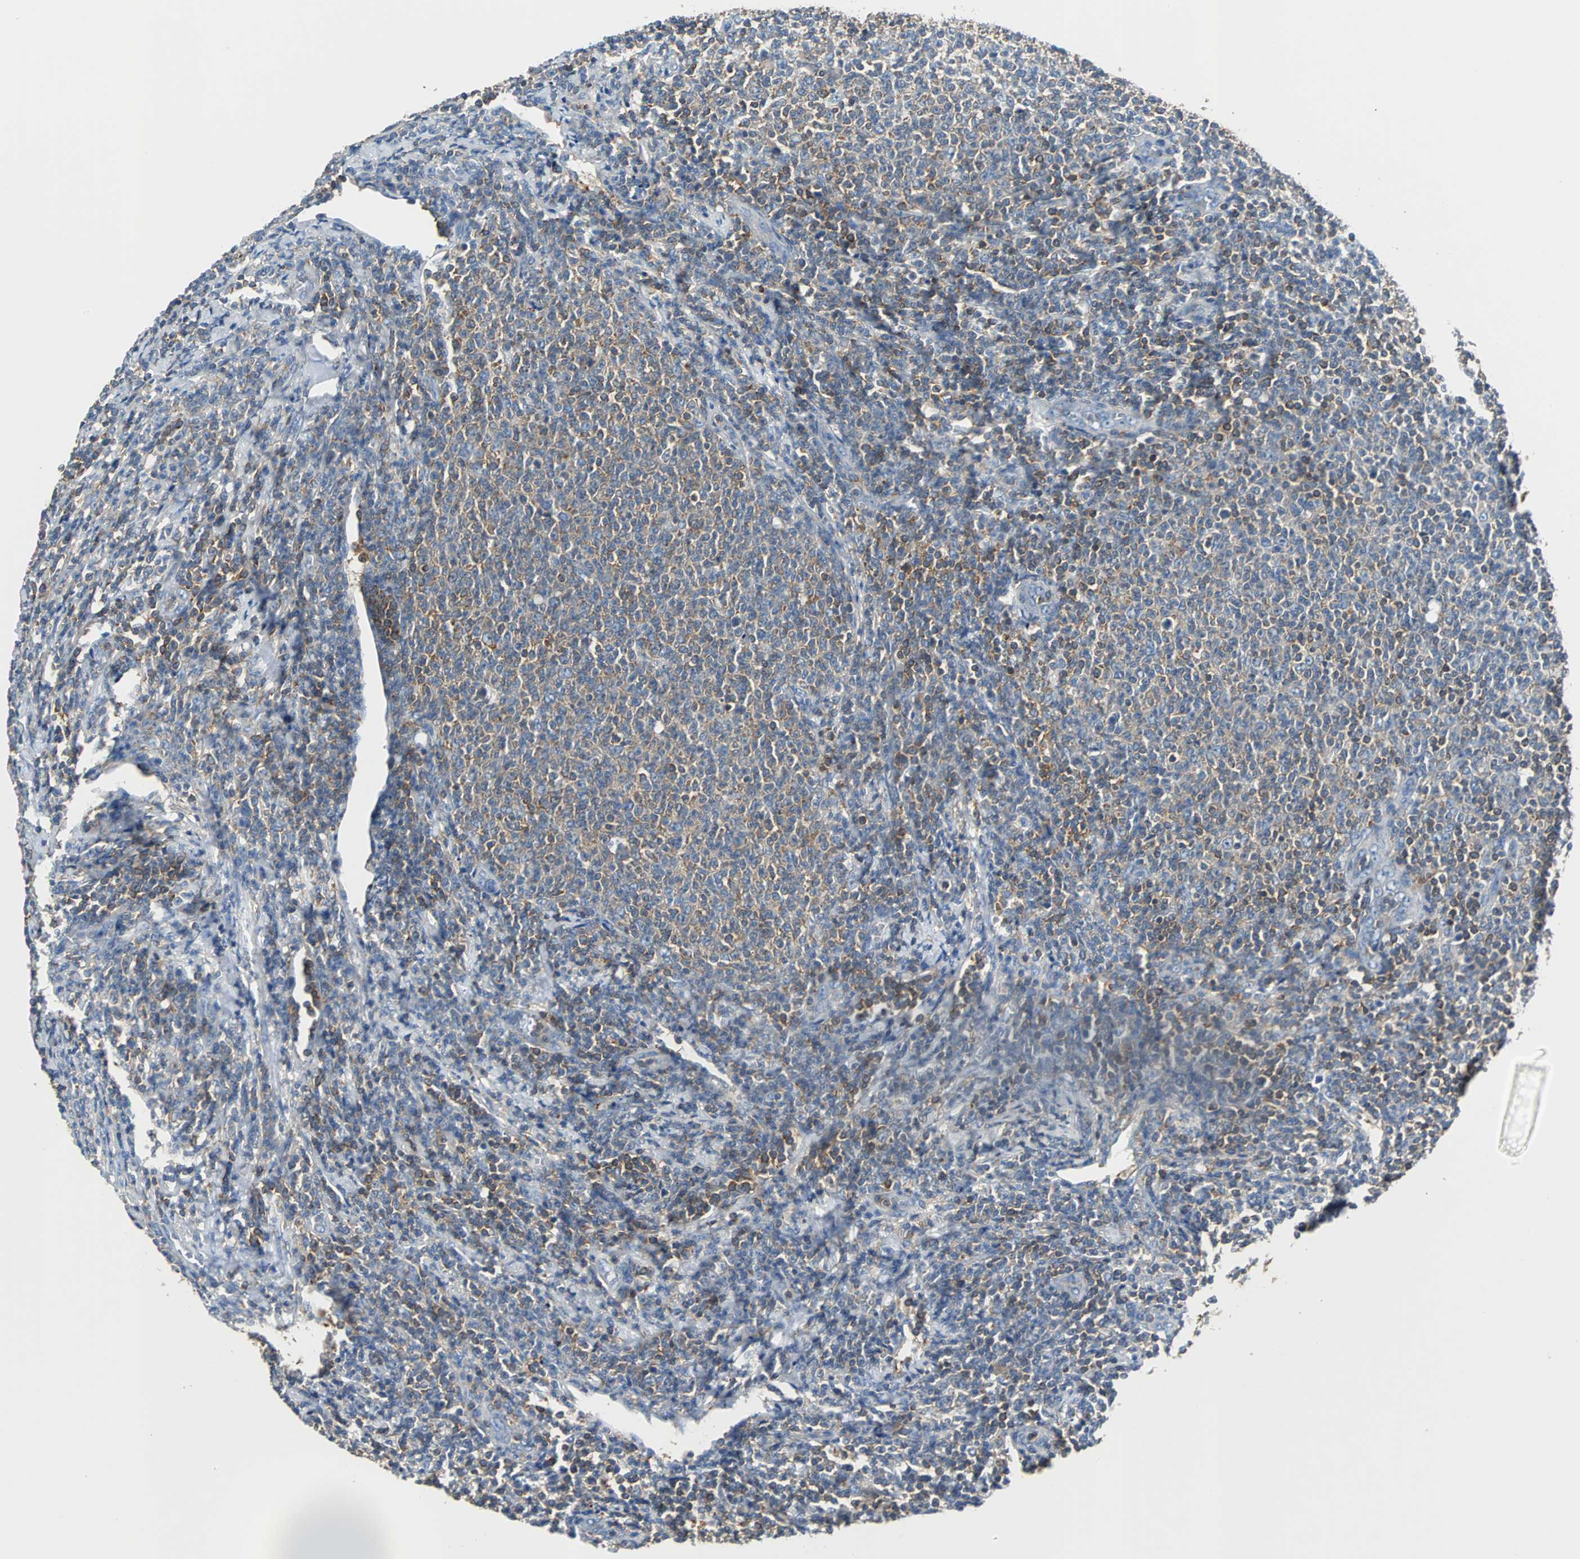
{"staining": {"intensity": "weak", "quantity": "25%-75%", "location": "cytoplasmic/membranous"}, "tissue": "lymphoma", "cell_type": "Tumor cells", "image_type": "cancer", "snomed": [{"axis": "morphology", "description": "Malignant lymphoma, non-Hodgkin's type, Low grade"}, {"axis": "topography", "description": "Lymph node"}], "caption": "This is a photomicrograph of immunohistochemistry (IHC) staining of lymphoma, which shows weak expression in the cytoplasmic/membranous of tumor cells.", "gene": "TSC22D4", "patient": {"sex": "male", "age": 66}}